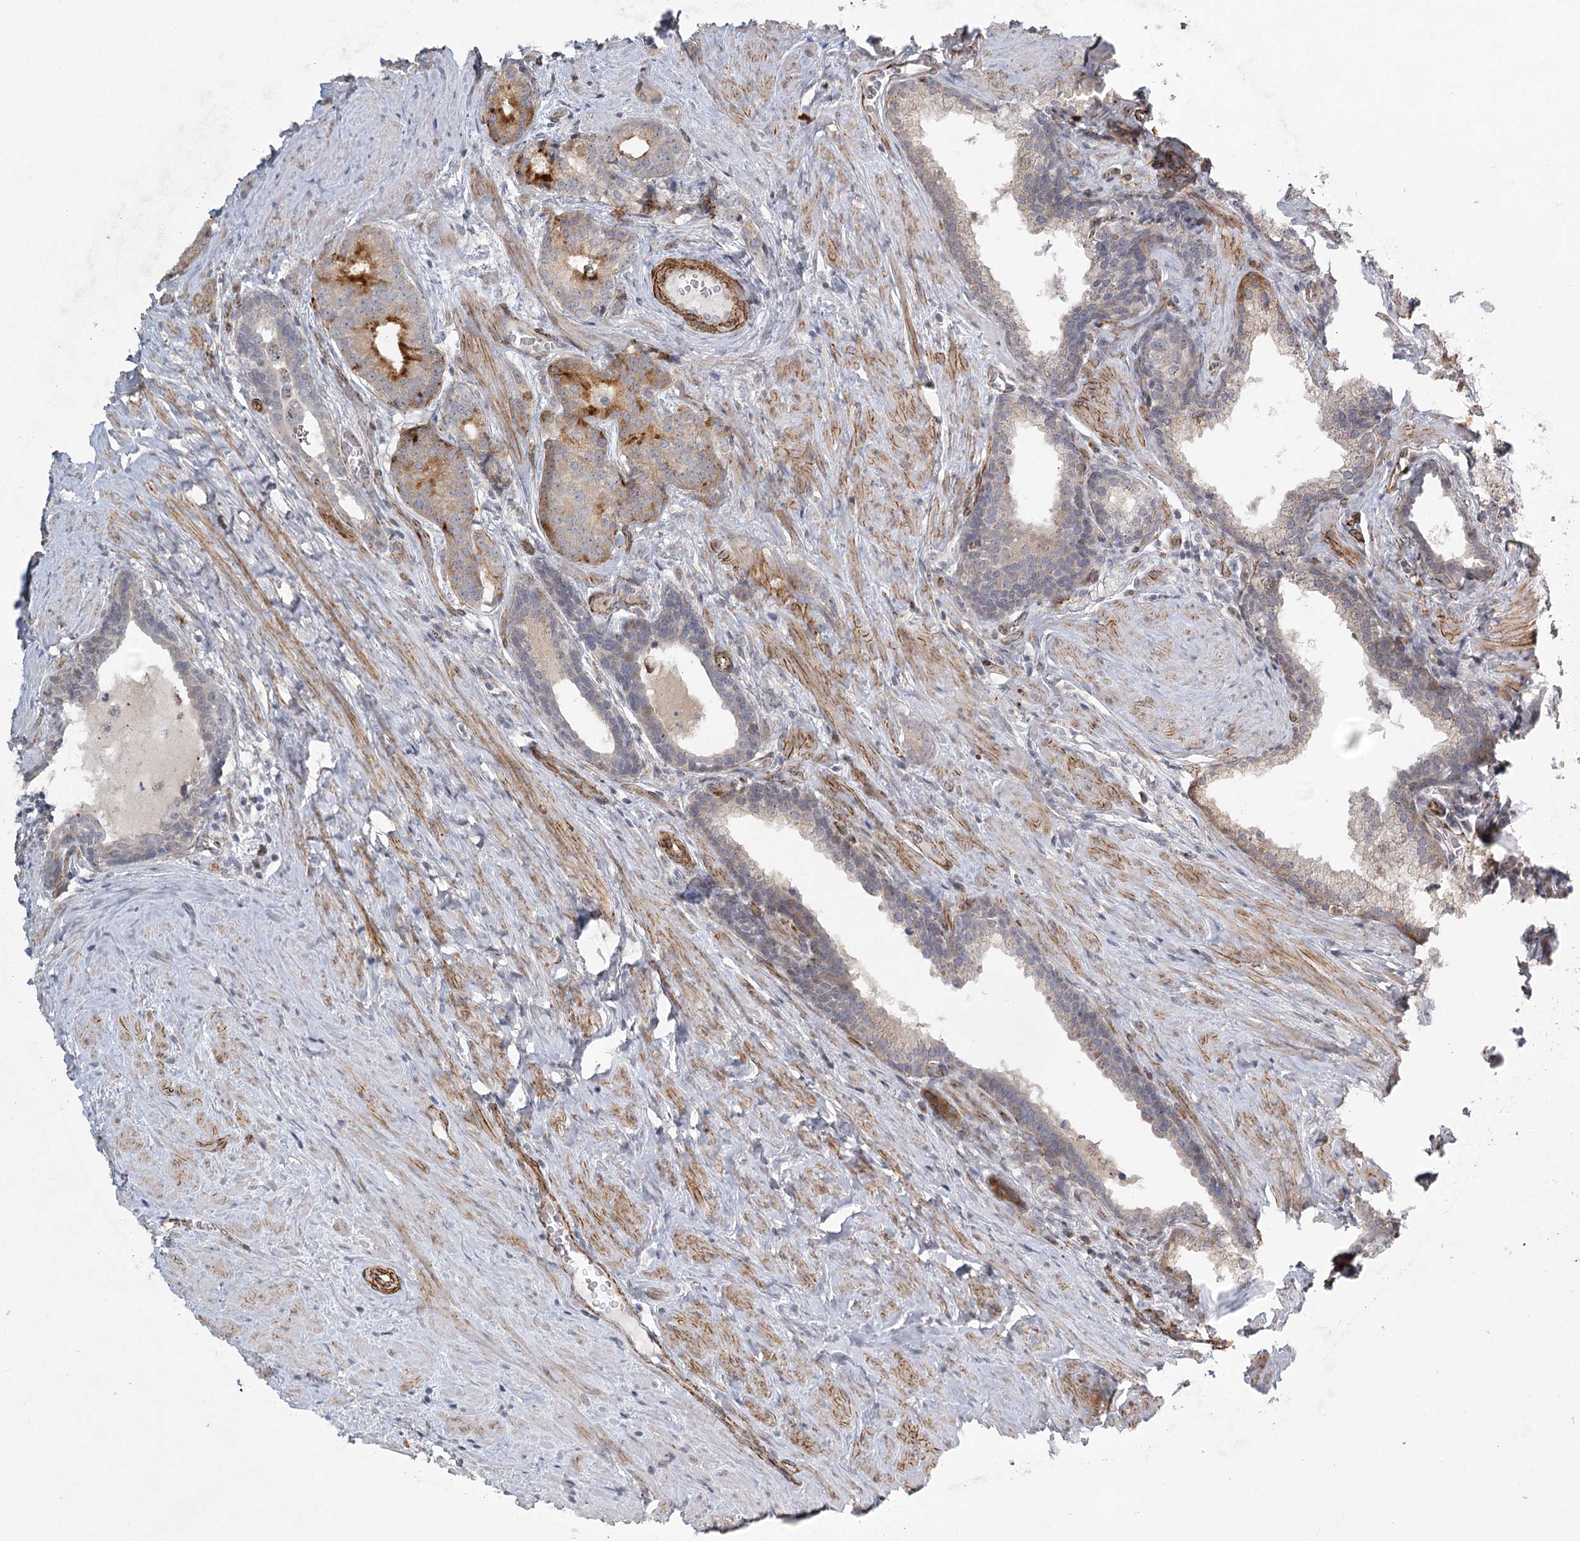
{"staining": {"intensity": "moderate", "quantity": "25%-75%", "location": "cytoplasmic/membranous"}, "tissue": "prostate cancer", "cell_type": "Tumor cells", "image_type": "cancer", "snomed": [{"axis": "morphology", "description": "Adenocarcinoma, Low grade"}, {"axis": "topography", "description": "Prostate"}], "caption": "This histopathology image exhibits immunohistochemistry (IHC) staining of human prostate adenocarcinoma (low-grade), with medium moderate cytoplasmic/membranous positivity in about 25%-75% of tumor cells.", "gene": "MEPE", "patient": {"sex": "male", "age": 71}}